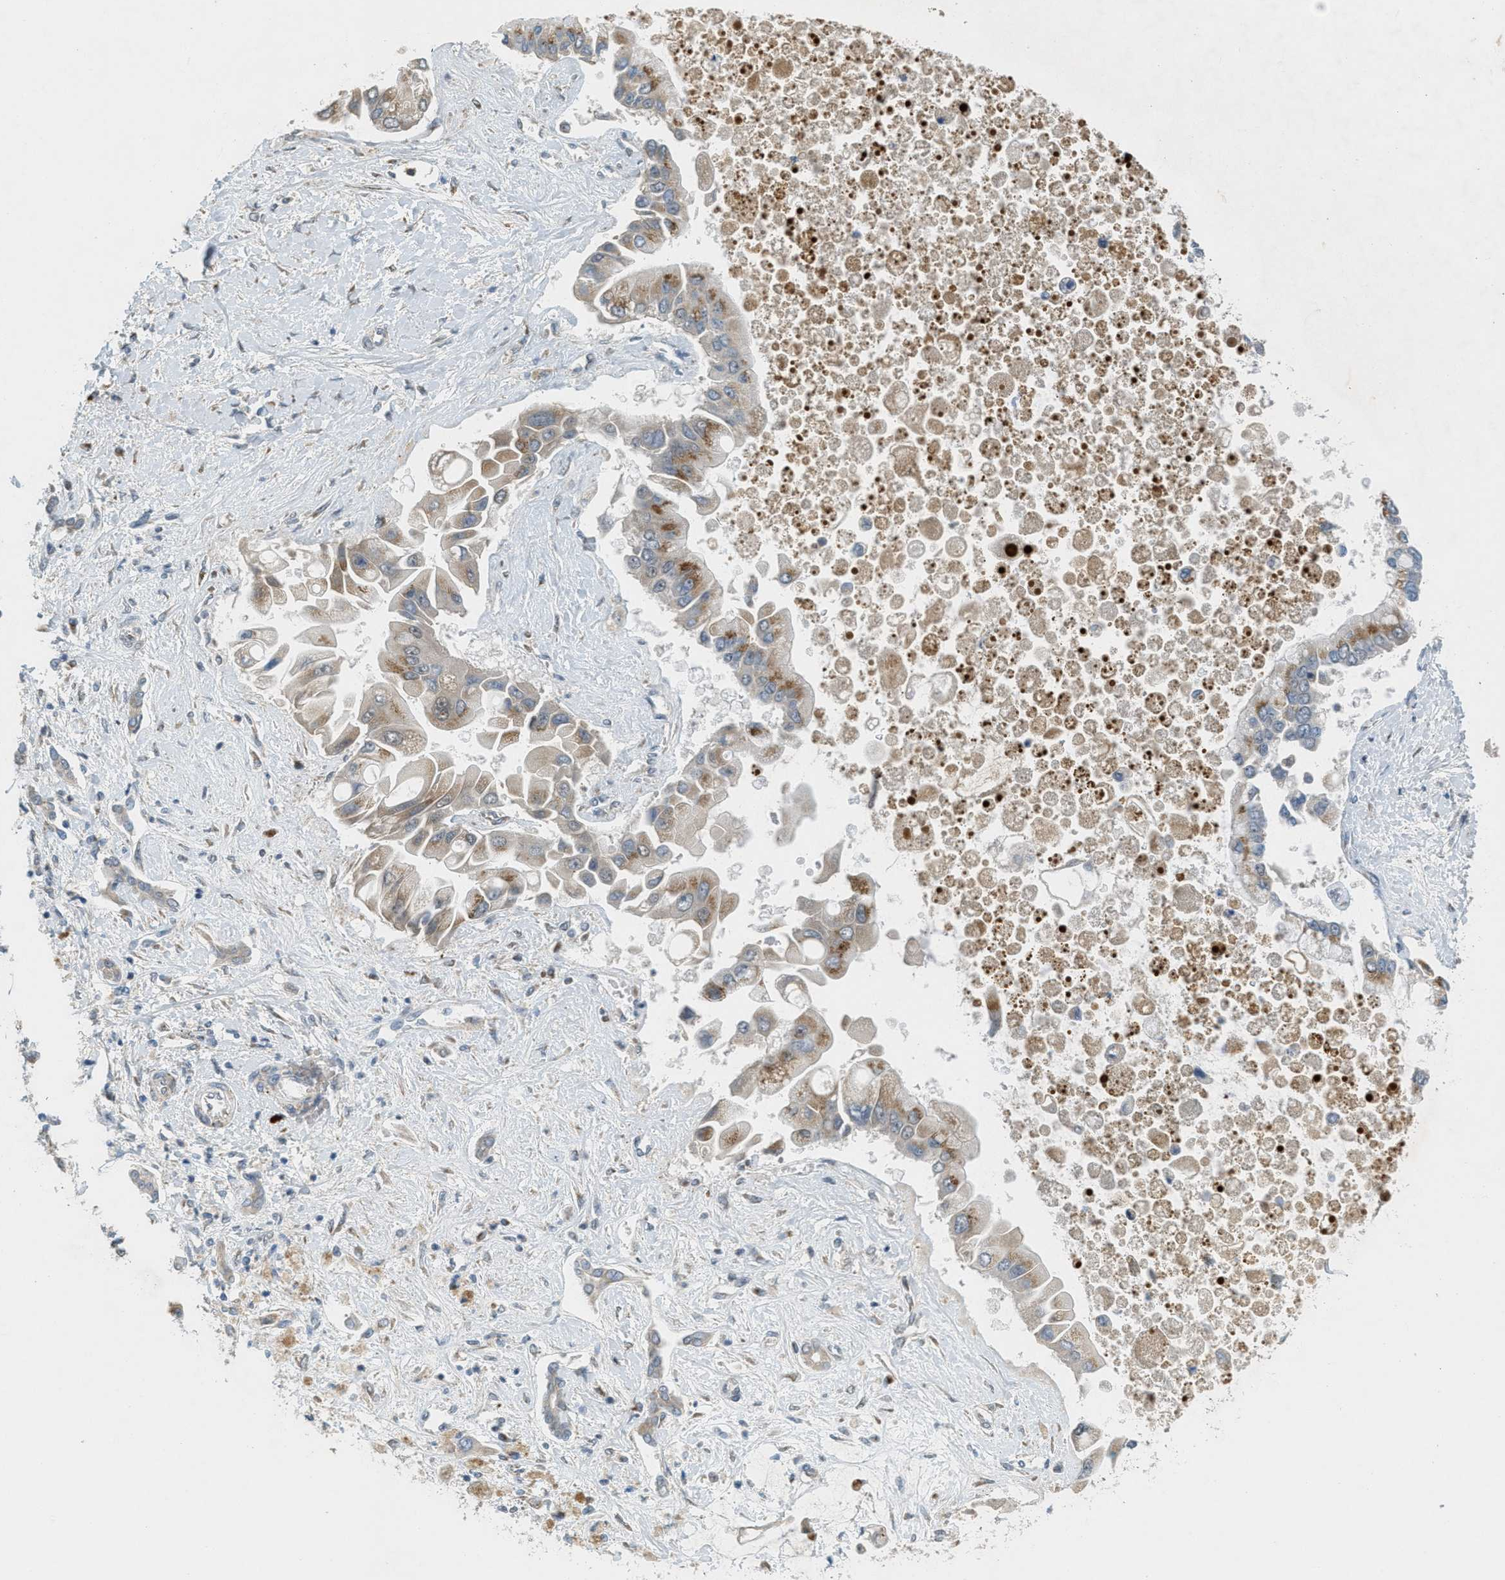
{"staining": {"intensity": "moderate", "quantity": ">75%", "location": "cytoplasmic/membranous"}, "tissue": "liver cancer", "cell_type": "Tumor cells", "image_type": "cancer", "snomed": [{"axis": "morphology", "description": "Cholangiocarcinoma"}, {"axis": "topography", "description": "Liver"}], "caption": "Immunohistochemical staining of human cholangiocarcinoma (liver) displays medium levels of moderate cytoplasmic/membranous protein expression in about >75% of tumor cells.", "gene": "ZFPL1", "patient": {"sex": "male", "age": 50}}